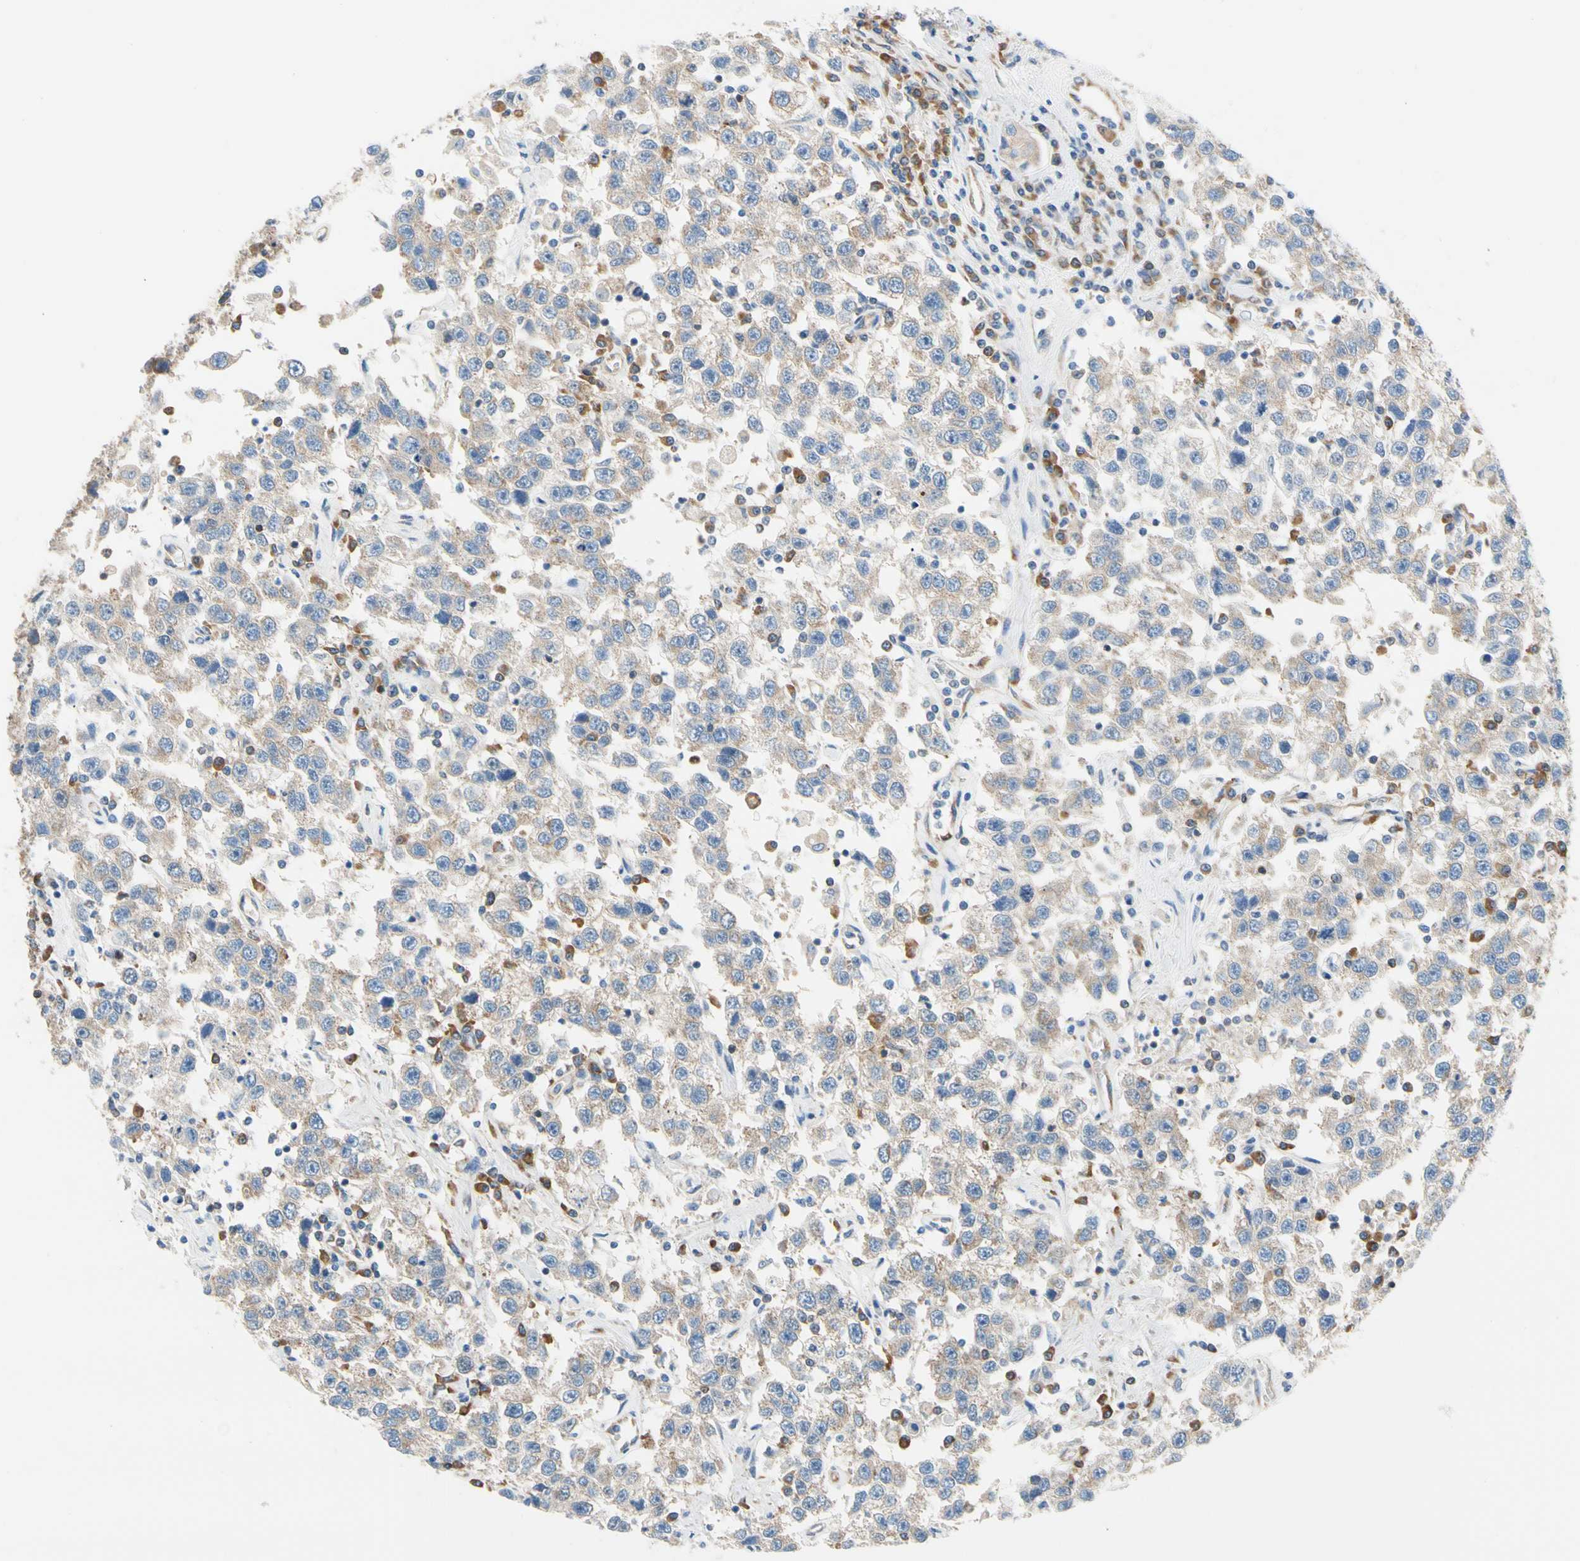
{"staining": {"intensity": "weak", "quantity": ">75%", "location": "cytoplasmic/membranous"}, "tissue": "testis cancer", "cell_type": "Tumor cells", "image_type": "cancer", "snomed": [{"axis": "morphology", "description": "Seminoma, NOS"}, {"axis": "topography", "description": "Testis"}], "caption": "Seminoma (testis) was stained to show a protein in brown. There is low levels of weak cytoplasmic/membranous staining in approximately >75% of tumor cells.", "gene": "GPHN", "patient": {"sex": "male", "age": 41}}